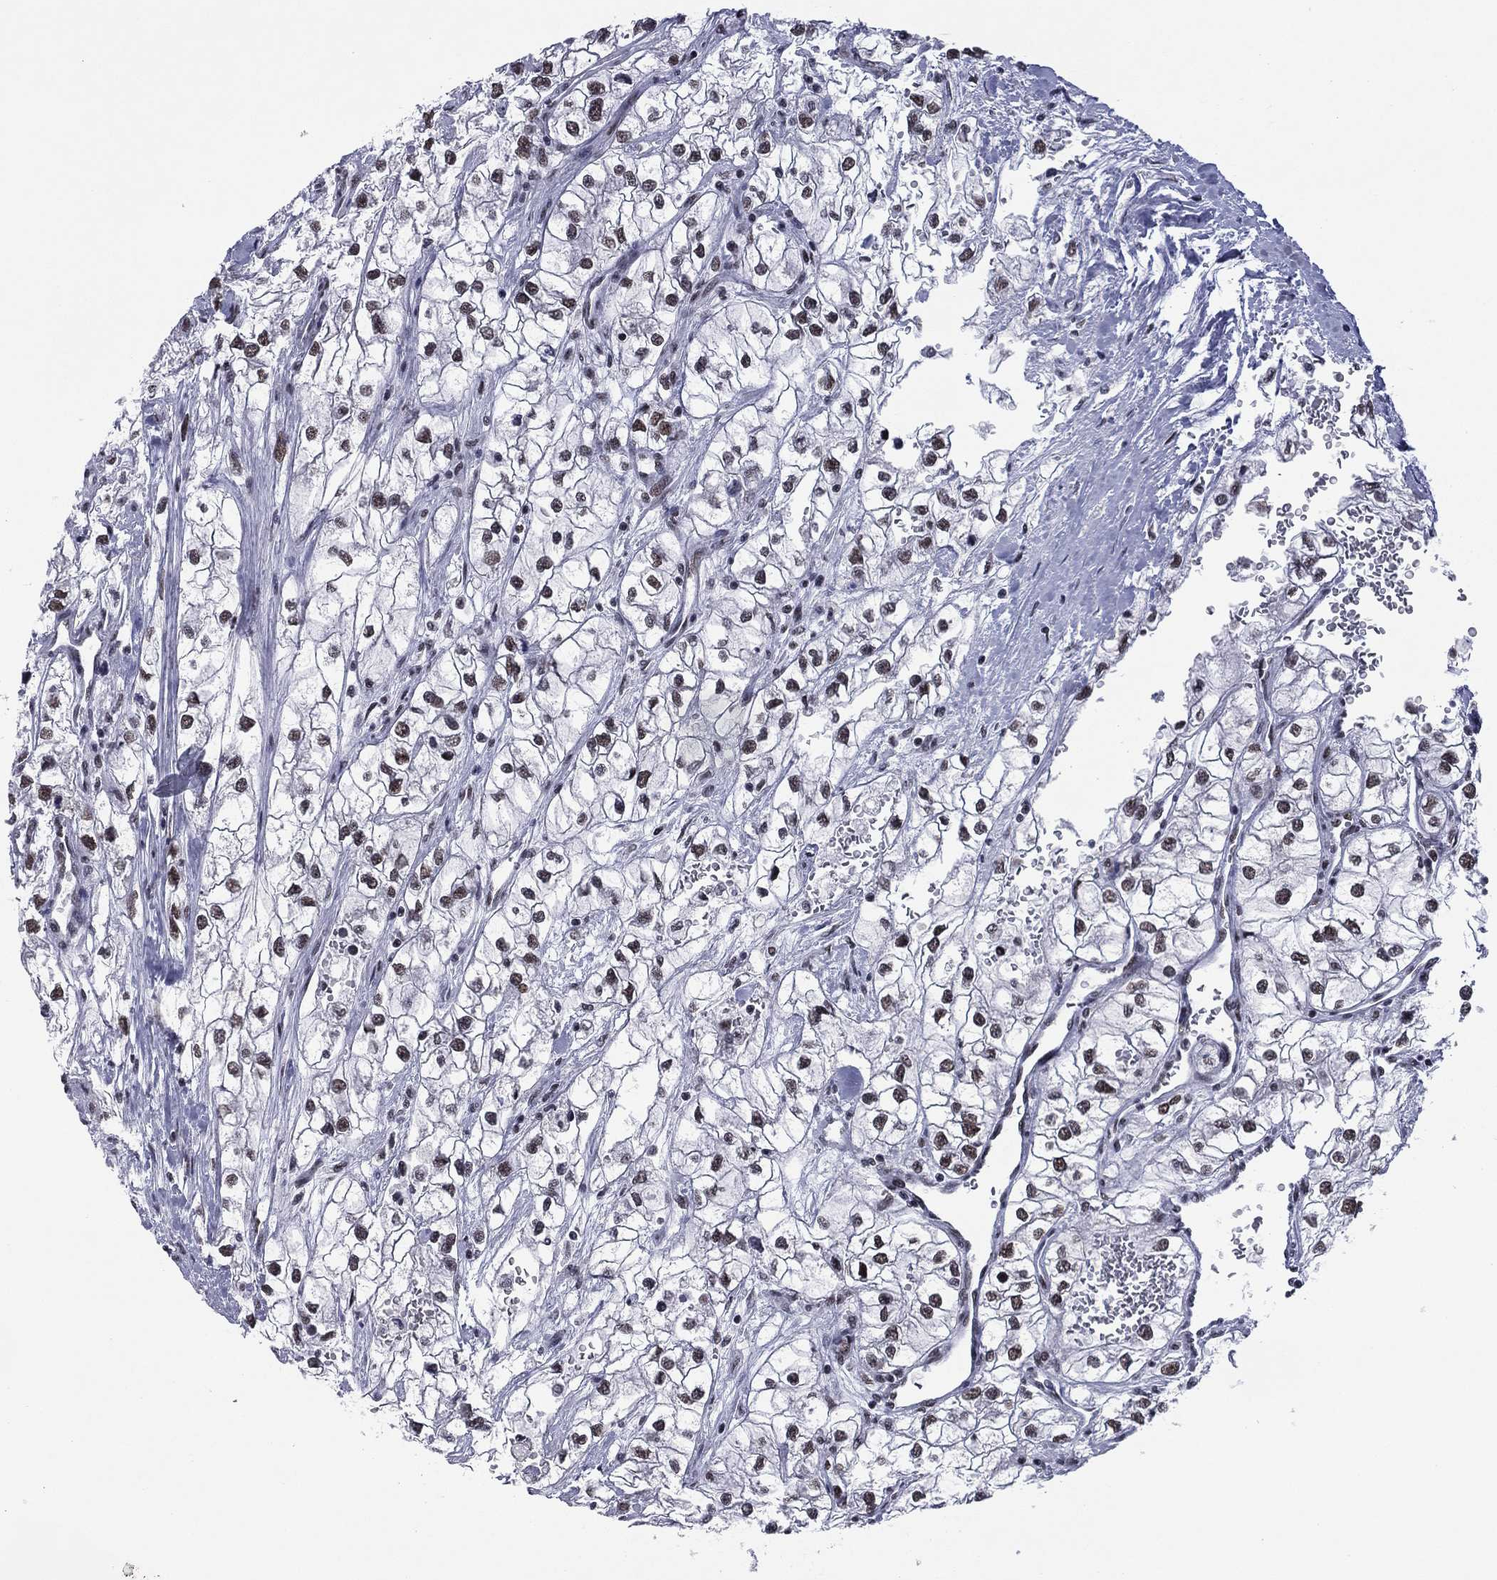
{"staining": {"intensity": "moderate", "quantity": "<25%", "location": "nuclear"}, "tissue": "renal cancer", "cell_type": "Tumor cells", "image_type": "cancer", "snomed": [{"axis": "morphology", "description": "Adenocarcinoma, NOS"}, {"axis": "topography", "description": "Kidney"}], "caption": "Moderate nuclear protein expression is appreciated in approximately <25% of tumor cells in renal cancer.", "gene": "ETV5", "patient": {"sex": "male", "age": 59}}